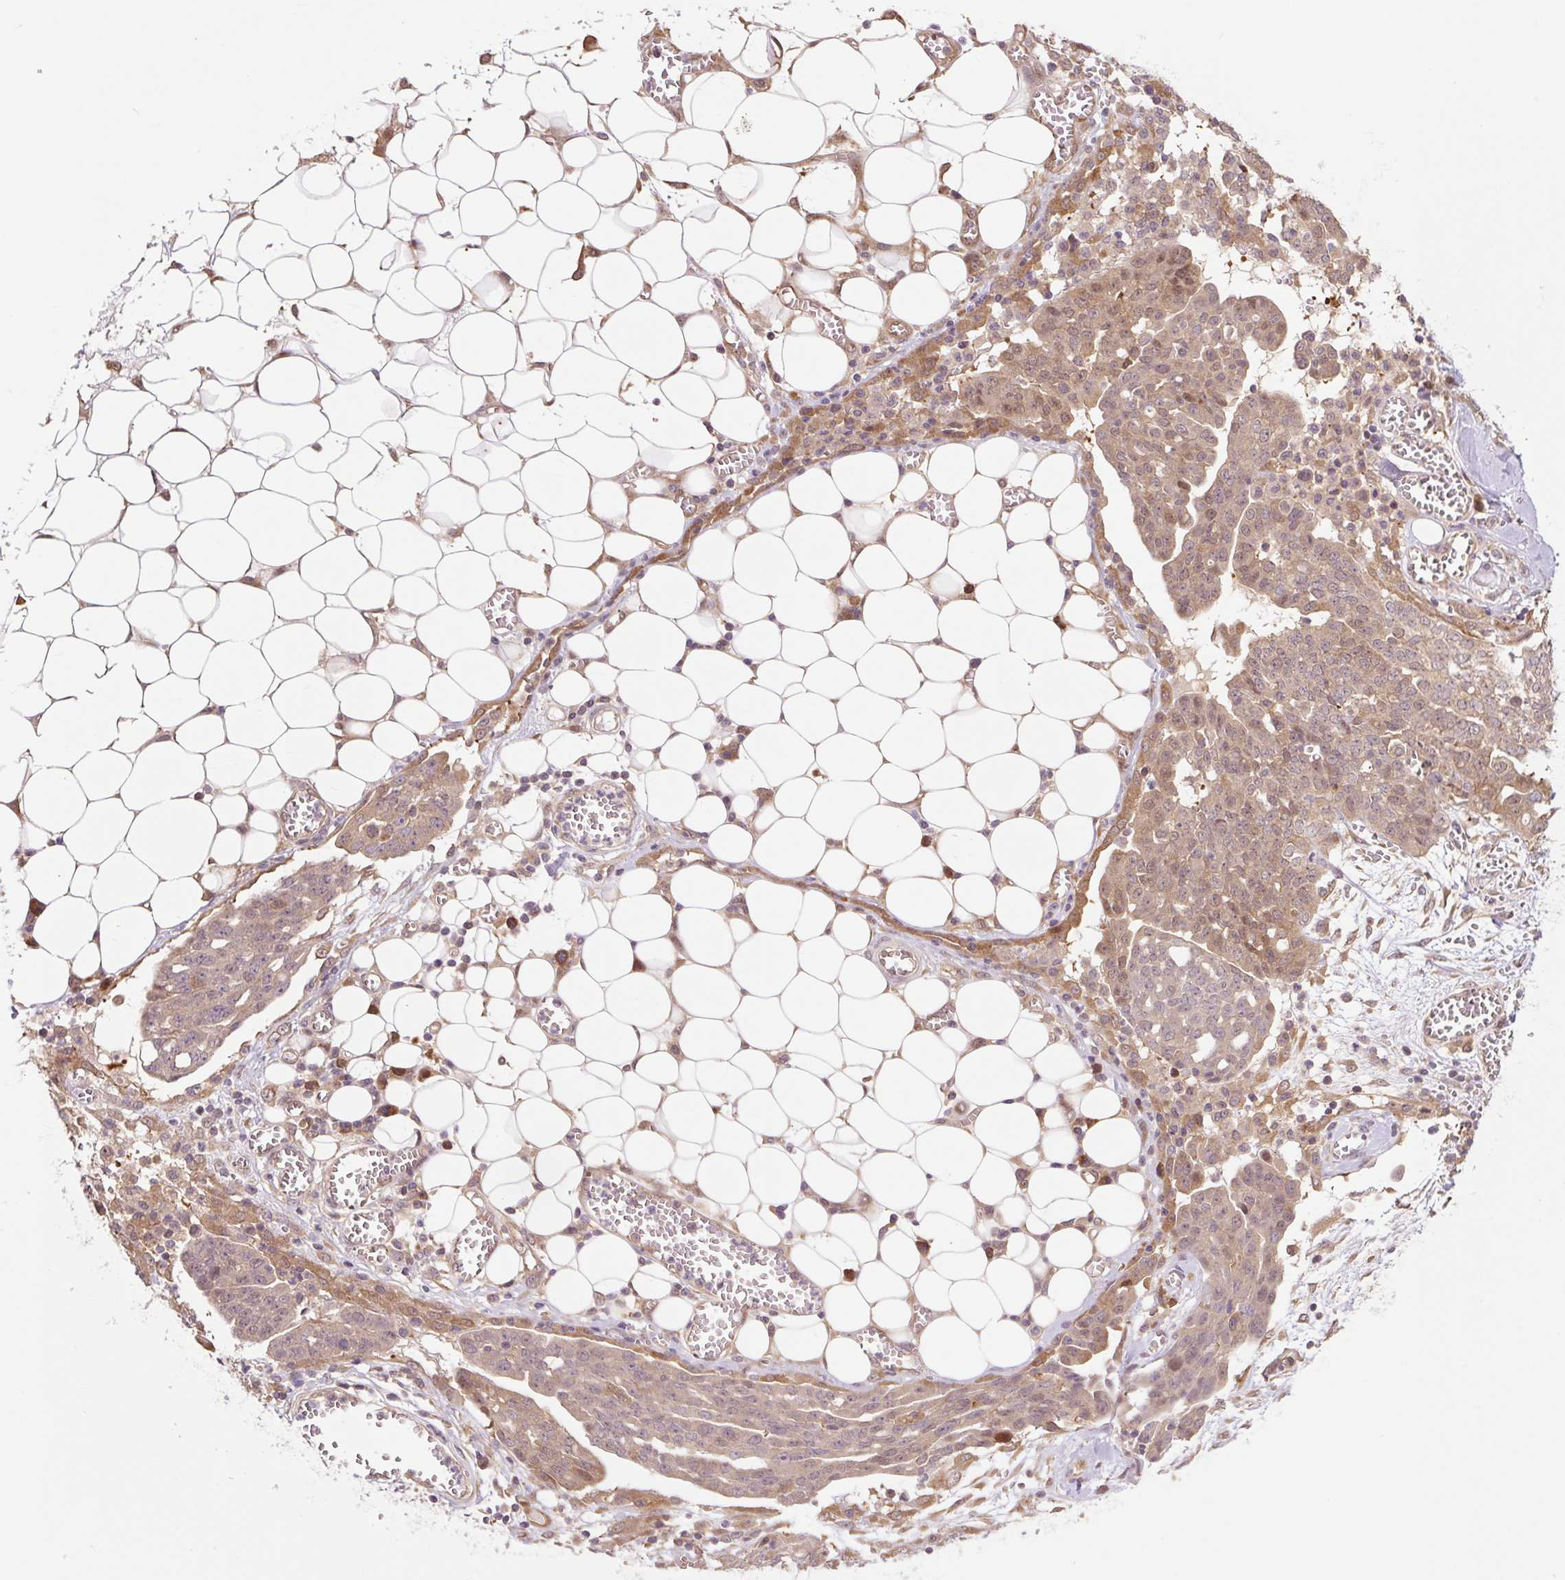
{"staining": {"intensity": "moderate", "quantity": ">75%", "location": "cytoplasmic/membranous"}, "tissue": "ovarian cancer", "cell_type": "Tumor cells", "image_type": "cancer", "snomed": [{"axis": "morphology", "description": "Cystadenocarcinoma, serous, NOS"}, {"axis": "topography", "description": "Soft tissue"}, {"axis": "topography", "description": "Ovary"}], "caption": "An immunohistochemistry (IHC) micrograph of neoplastic tissue is shown. Protein staining in brown shows moderate cytoplasmic/membranous positivity in serous cystadenocarcinoma (ovarian) within tumor cells.", "gene": "TPT1", "patient": {"sex": "female", "age": 57}}